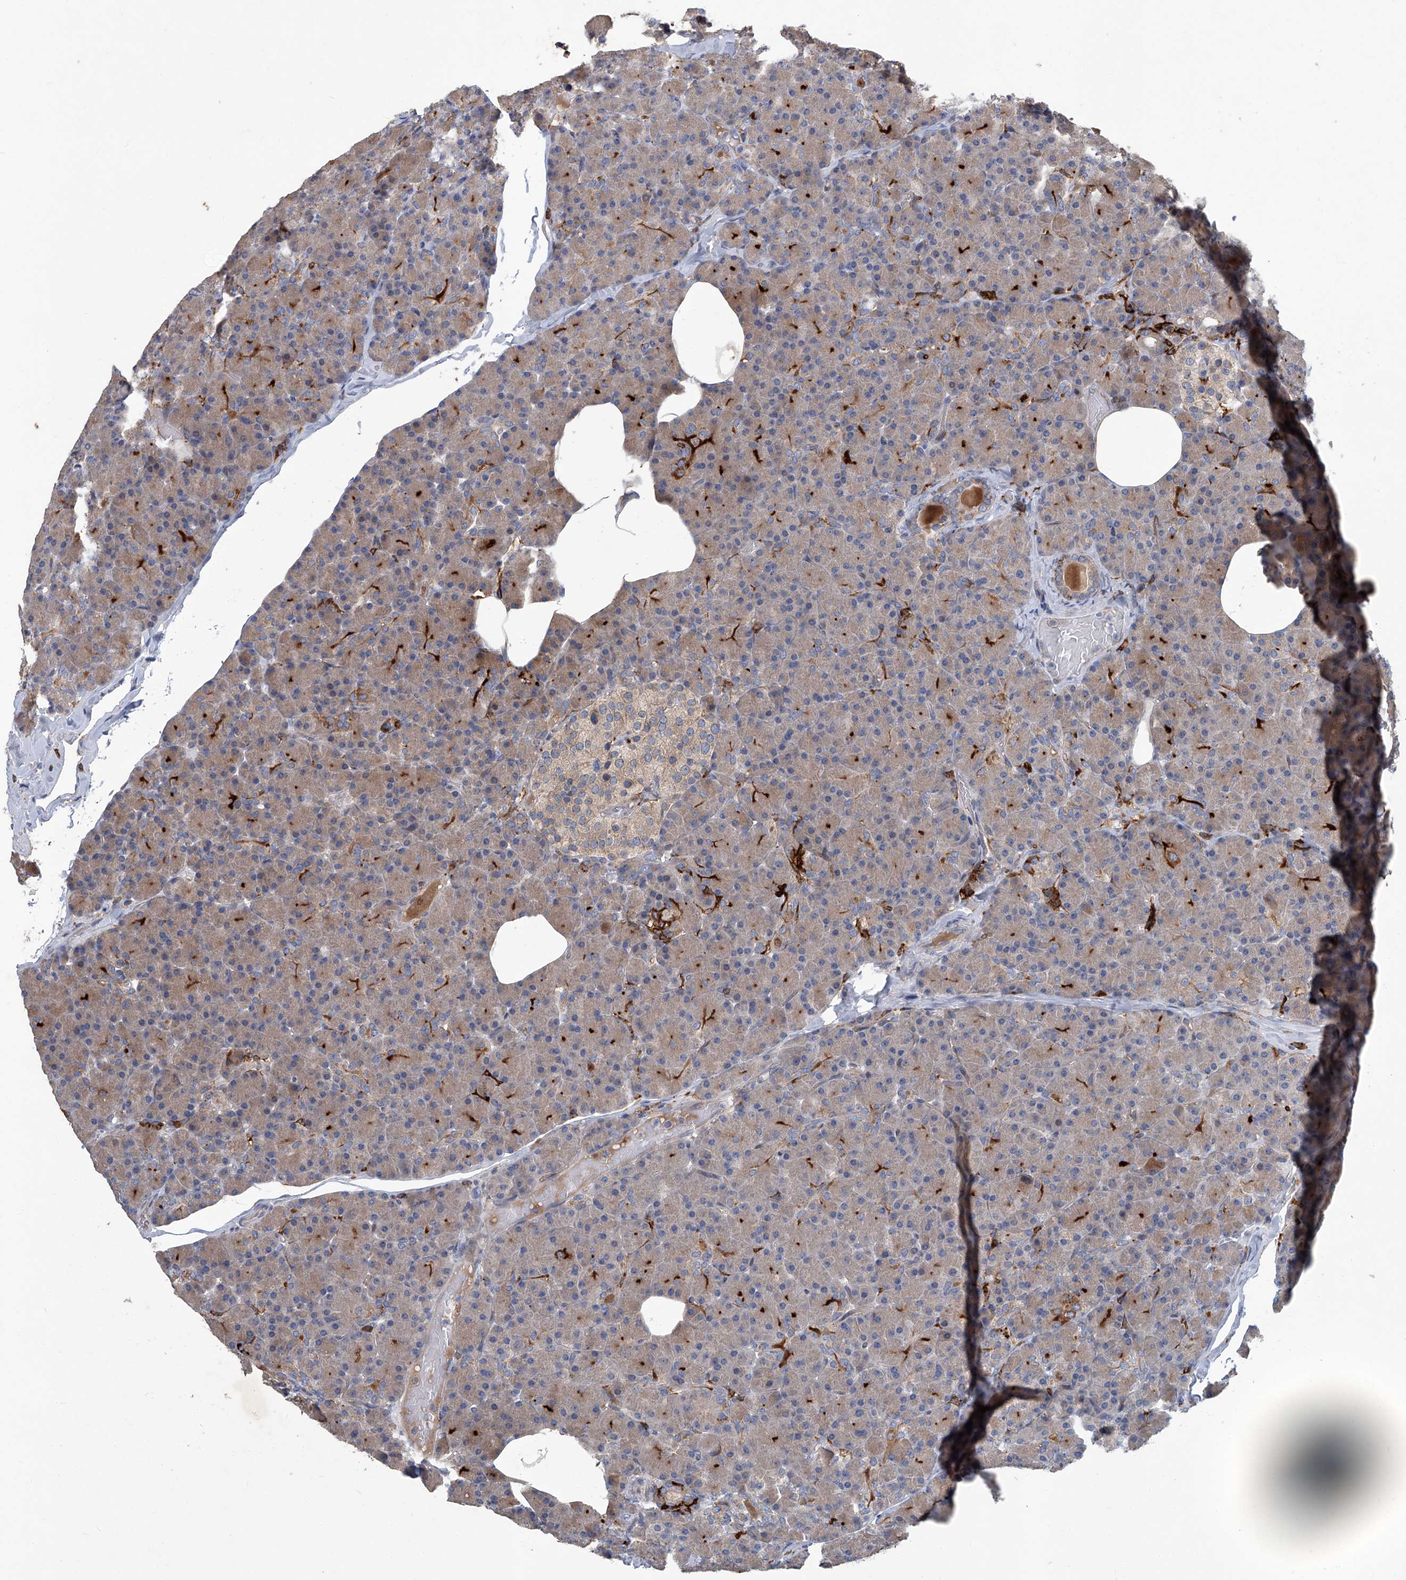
{"staining": {"intensity": "moderate", "quantity": "25%-75%", "location": "cytoplasmic/membranous"}, "tissue": "pancreas", "cell_type": "Exocrine glandular cells", "image_type": "normal", "snomed": [{"axis": "morphology", "description": "Normal tissue, NOS"}, {"axis": "topography", "description": "Pancreas"}], "caption": "Pancreas stained for a protein (brown) reveals moderate cytoplasmic/membranous positive expression in approximately 25%-75% of exocrine glandular cells.", "gene": "FAM167A", "patient": {"sex": "female", "age": 43}}